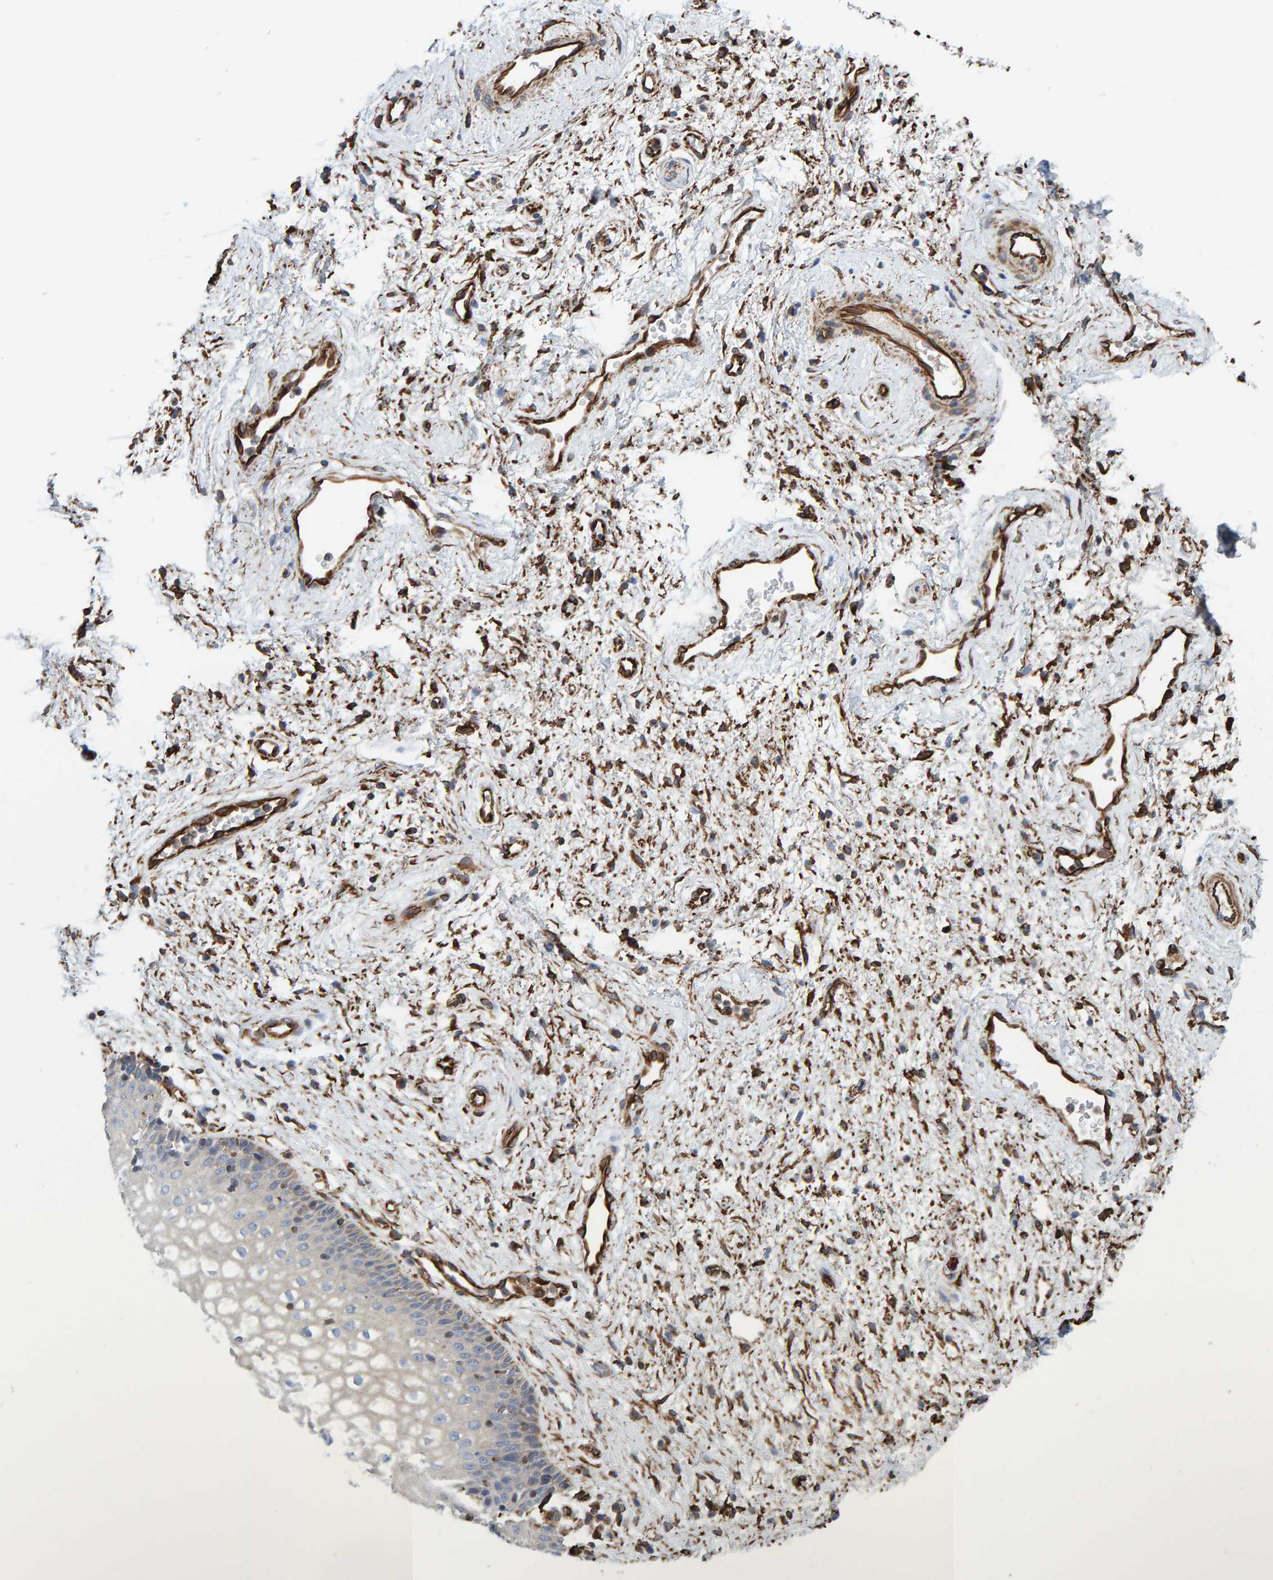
{"staining": {"intensity": "negative", "quantity": "none", "location": "none"}, "tissue": "vagina", "cell_type": "Squamous epithelial cells", "image_type": "normal", "snomed": [{"axis": "morphology", "description": "Normal tissue, NOS"}, {"axis": "topography", "description": "Vagina"}], "caption": "The IHC image has no significant staining in squamous epithelial cells of vagina. (DAB immunohistochemistry (IHC) visualized using brightfield microscopy, high magnification).", "gene": "ZNF347", "patient": {"sex": "female", "age": 34}}